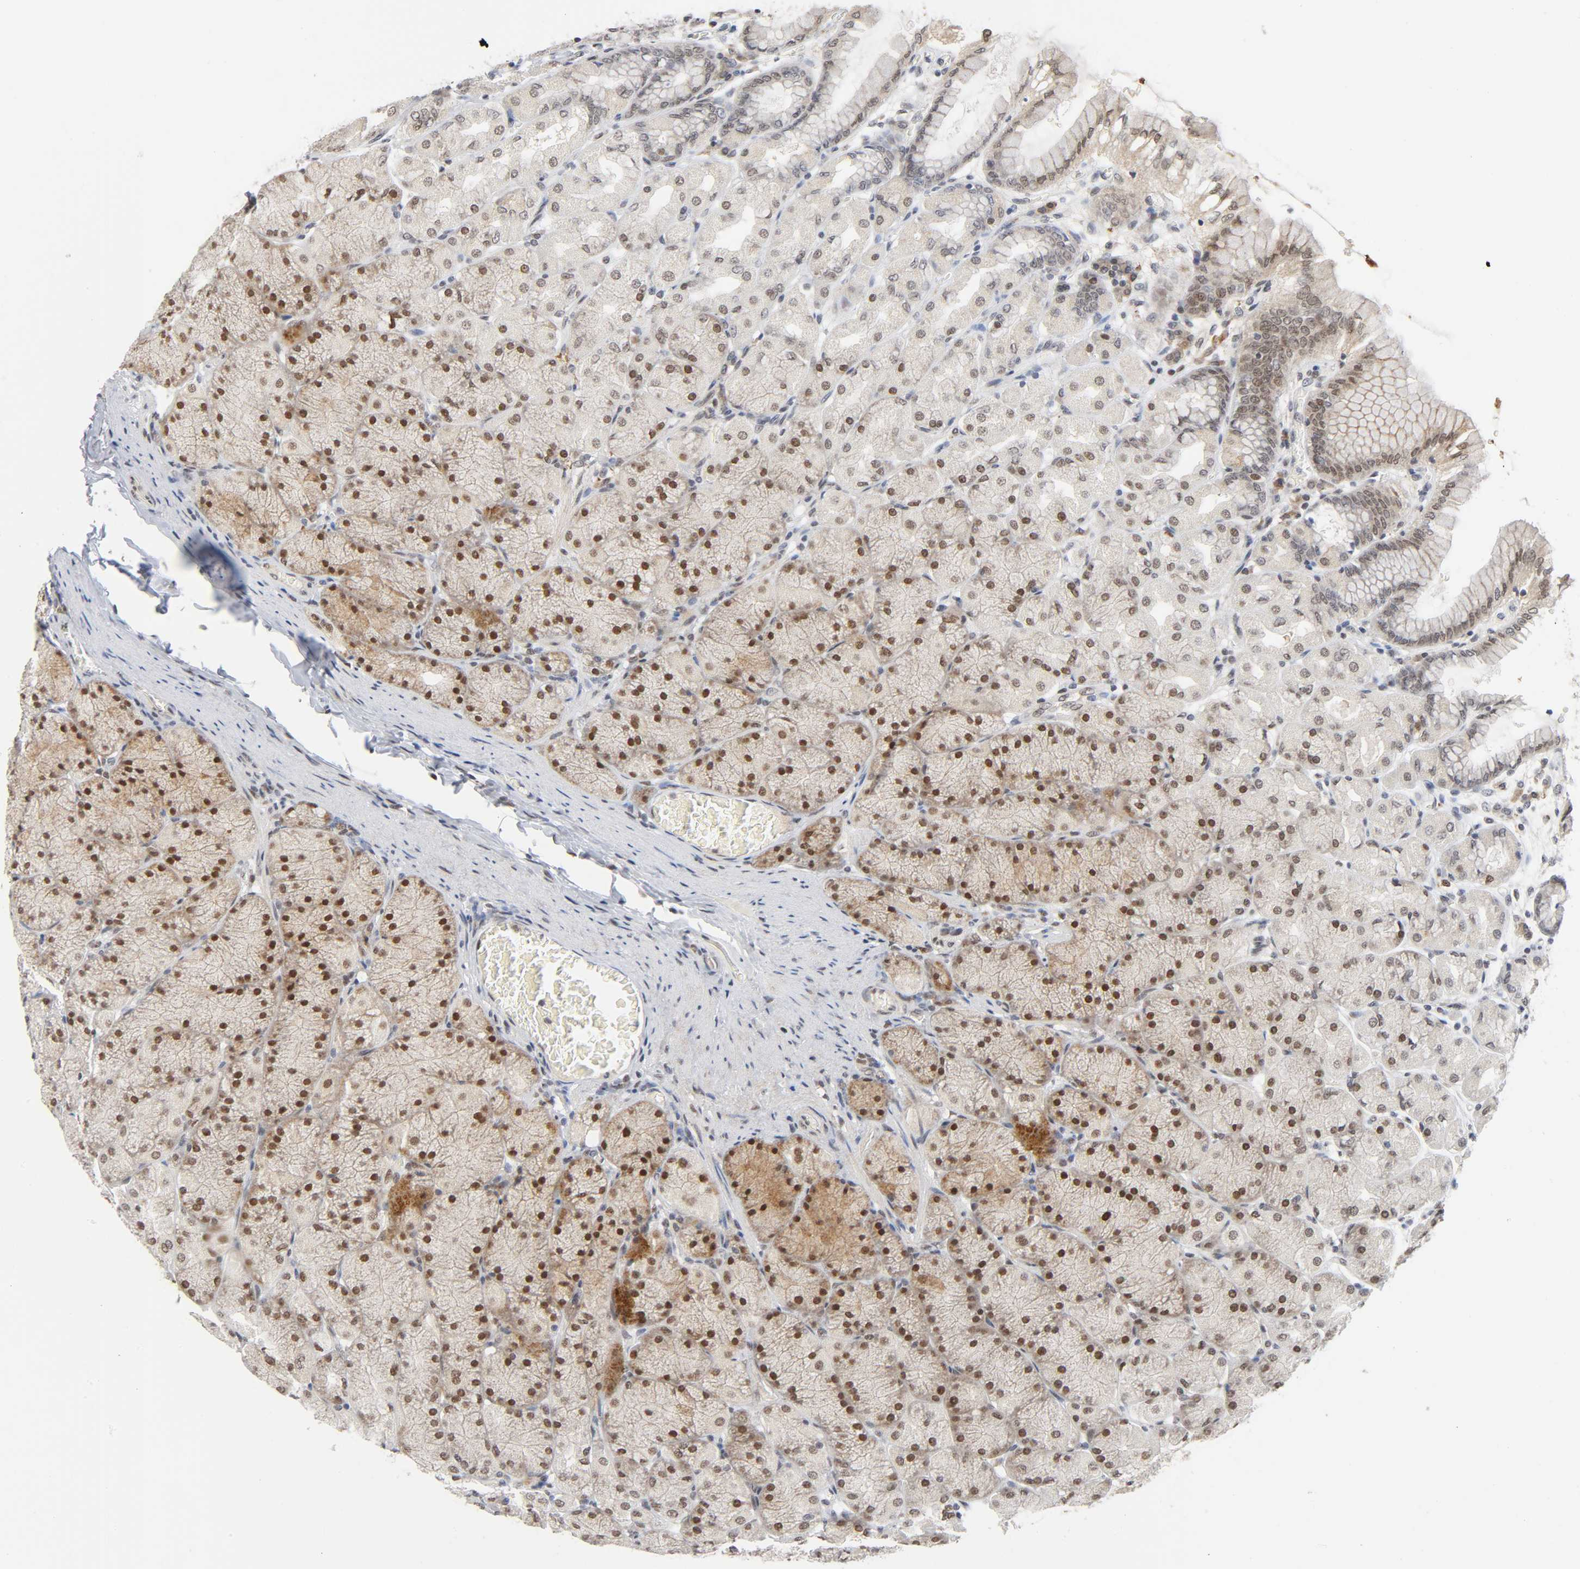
{"staining": {"intensity": "strong", "quantity": ">75%", "location": "cytoplasmic/membranous,nuclear"}, "tissue": "stomach", "cell_type": "Glandular cells", "image_type": "normal", "snomed": [{"axis": "morphology", "description": "Normal tissue, NOS"}, {"axis": "topography", "description": "Stomach, upper"}], "caption": "Immunohistochemistry micrograph of benign stomach: stomach stained using IHC displays high levels of strong protein expression localized specifically in the cytoplasmic/membranous,nuclear of glandular cells, appearing as a cytoplasmic/membranous,nuclear brown color.", "gene": "KAT2B", "patient": {"sex": "female", "age": 56}}